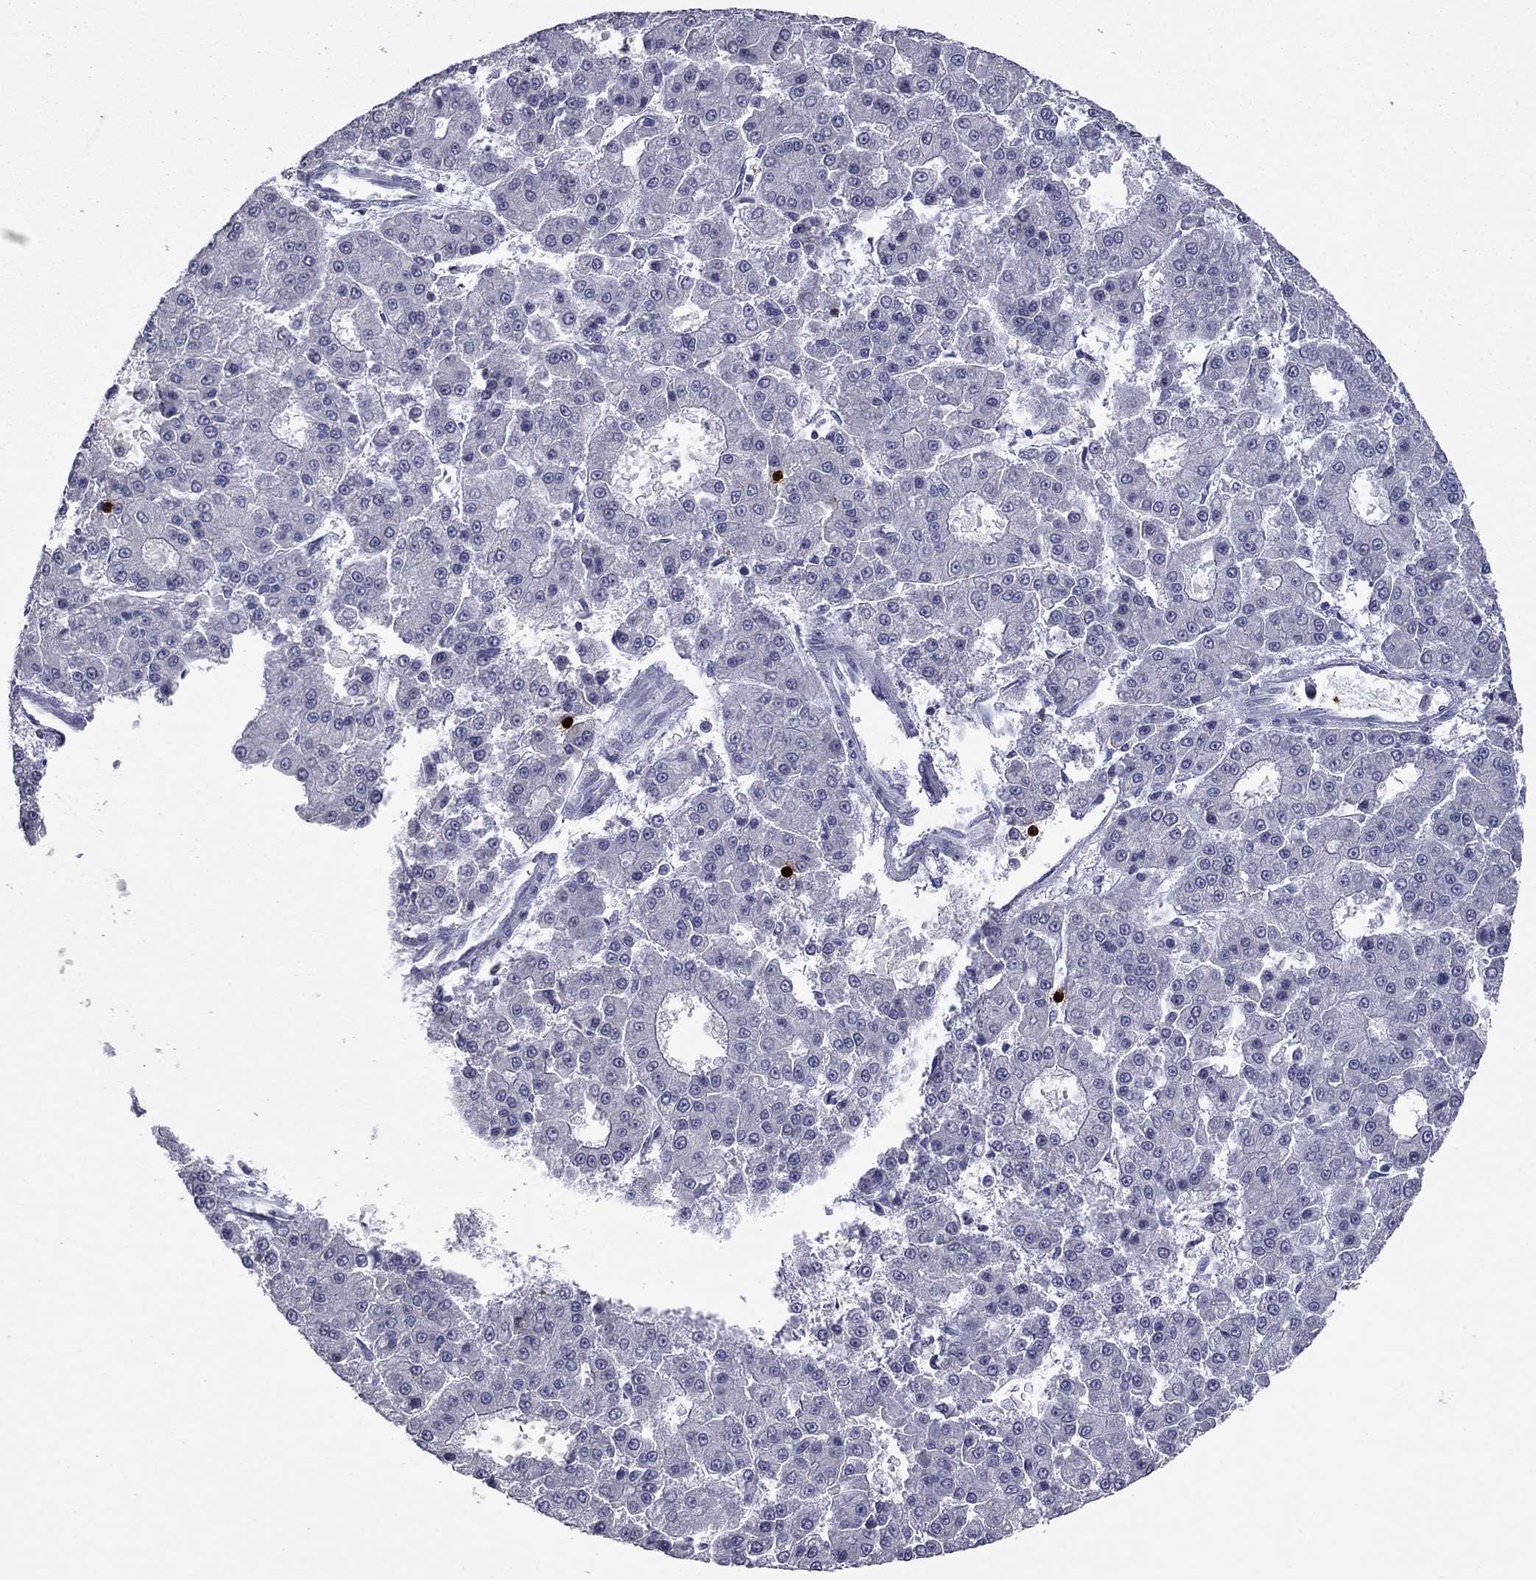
{"staining": {"intensity": "negative", "quantity": "none", "location": "none"}, "tissue": "liver cancer", "cell_type": "Tumor cells", "image_type": "cancer", "snomed": [{"axis": "morphology", "description": "Carcinoma, Hepatocellular, NOS"}, {"axis": "topography", "description": "Liver"}], "caption": "This histopathology image is of hepatocellular carcinoma (liver) stained with IHC to label a protein in brown with the nuclei are counter-stained blue. There is no staining in tumor cells. Brightfield microscopy of immunohistochemistry (IHC) stained with DAB (brown) and hematoxylin (blue), captured at high magnification.", "gene": "CCL5", "patient": {"sex": "male", "age": 70}}